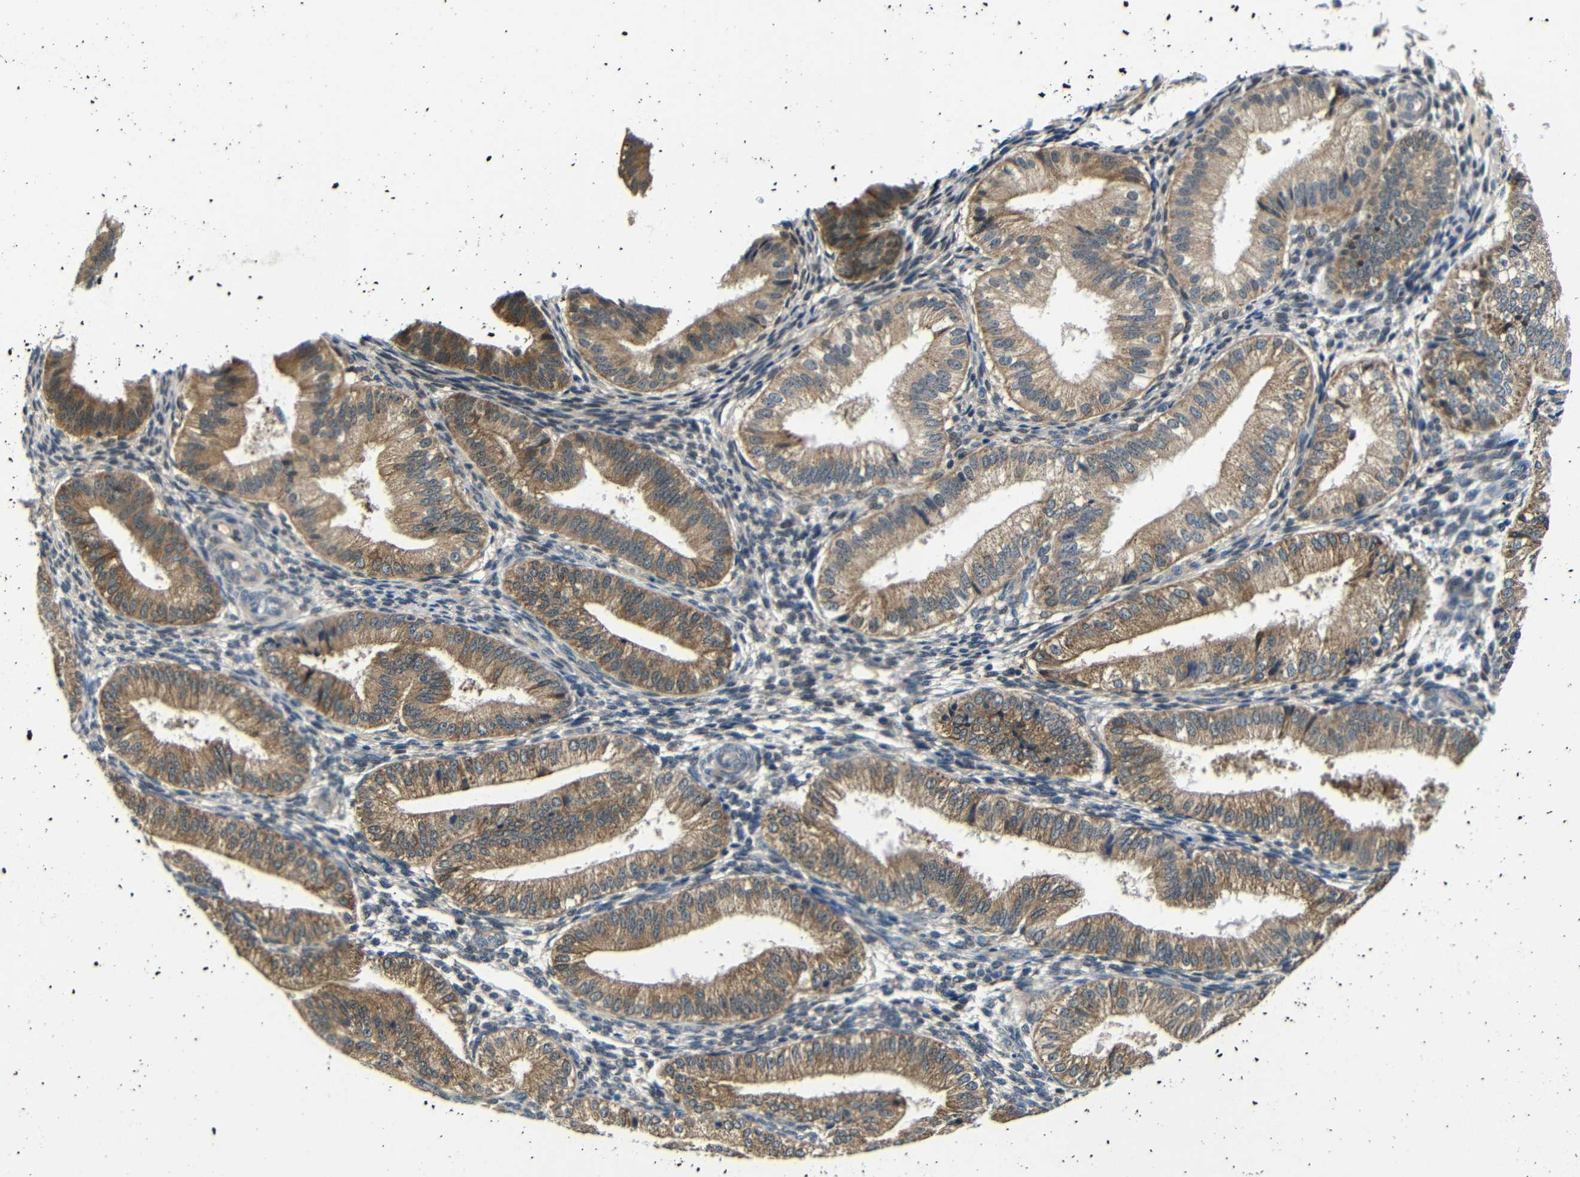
{"staining": {"intensity": "weak", "quantity": "25%-75%", "location": "cytoplasmic/membranous"}, "tissue": "endometrium", "cell_type": "Cells in endometrial stroma", "image_type": "normal", "snomed": [{"axis": "morphology", "description": "Normal tissue, NOS"}, {"axis": "topography", "description": "Endometrium"}], "caption": "Immunohistochemistry staining of benign endometrium, which reveals low levels of weak cytoplasmic/membranous positivity in about 25%-75% of cells in endometrial stroma indicating weak cytoplasmic/membranous protein staining. The staining was performed using DAB (3,3'-diaminobenzidine) (brown) for protein detection and nuclei were counterstained in hematoxylin (blue).", "gene": "FKBP14", "patient": {"sex": "female", "age": 39}}